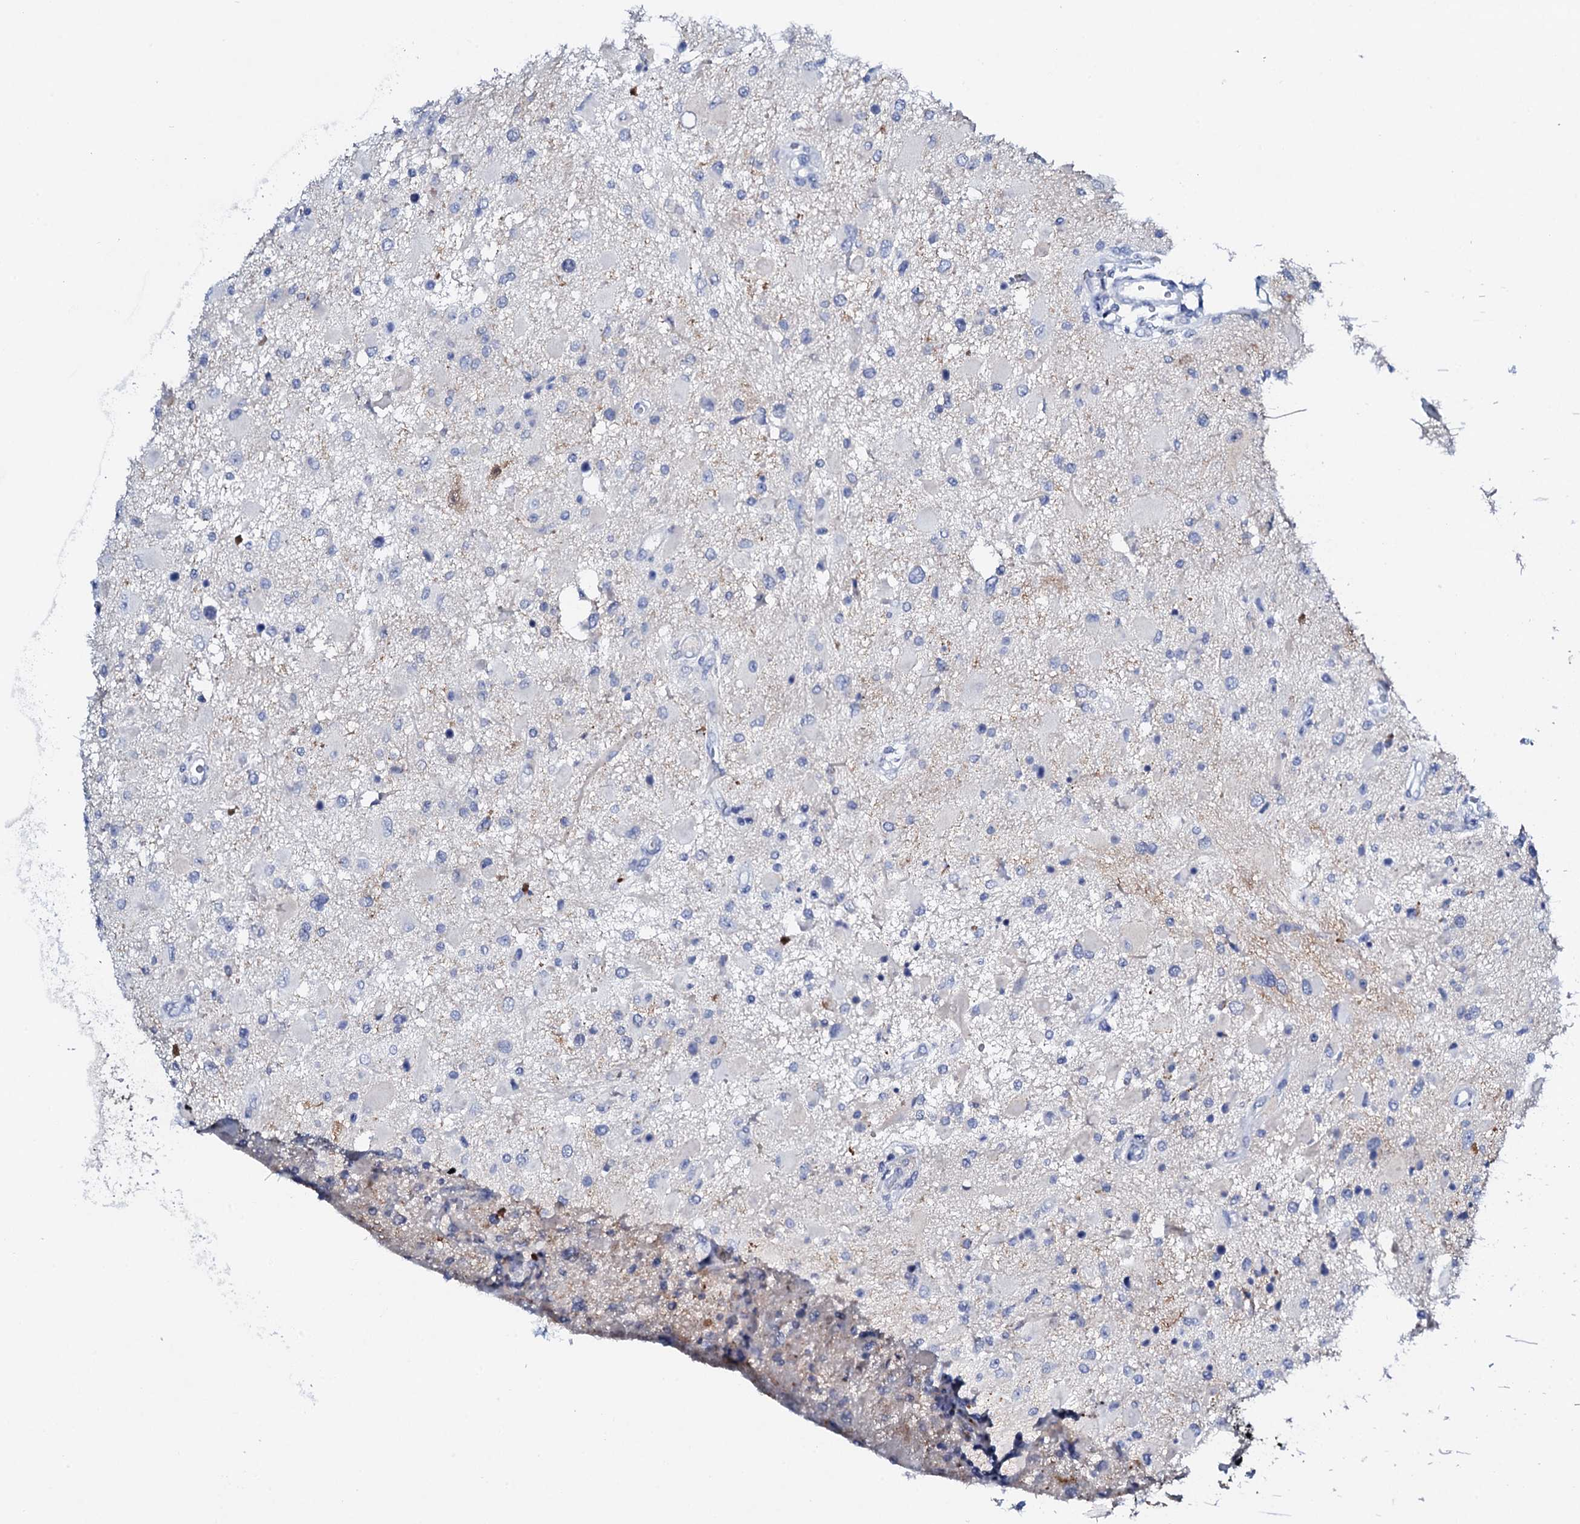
{"staining": {"intensity": "negative", "quantity": "none", "location": "none"}, "tissue": "glioma", "cell_type": "Tumor cells", "image_type": "cancer", "snomed": [{"axis": "morphology", "description": "Glioma, malignant, High grade"}, {"axis": "topography", "description": "Brain"}], "caption": "Immunohistochemical staining of malignant glioma (high-grade) reveals no significant staining in tumor cells. Brightfield microscopy of immunohistochemistry stained with DAB (3,3'-diaminobenzidine) (brown) and hematoxylin (blue), captured at high magnification.", "gene": "FBXL16", "patient": {"sex": "male", "age": 53}}